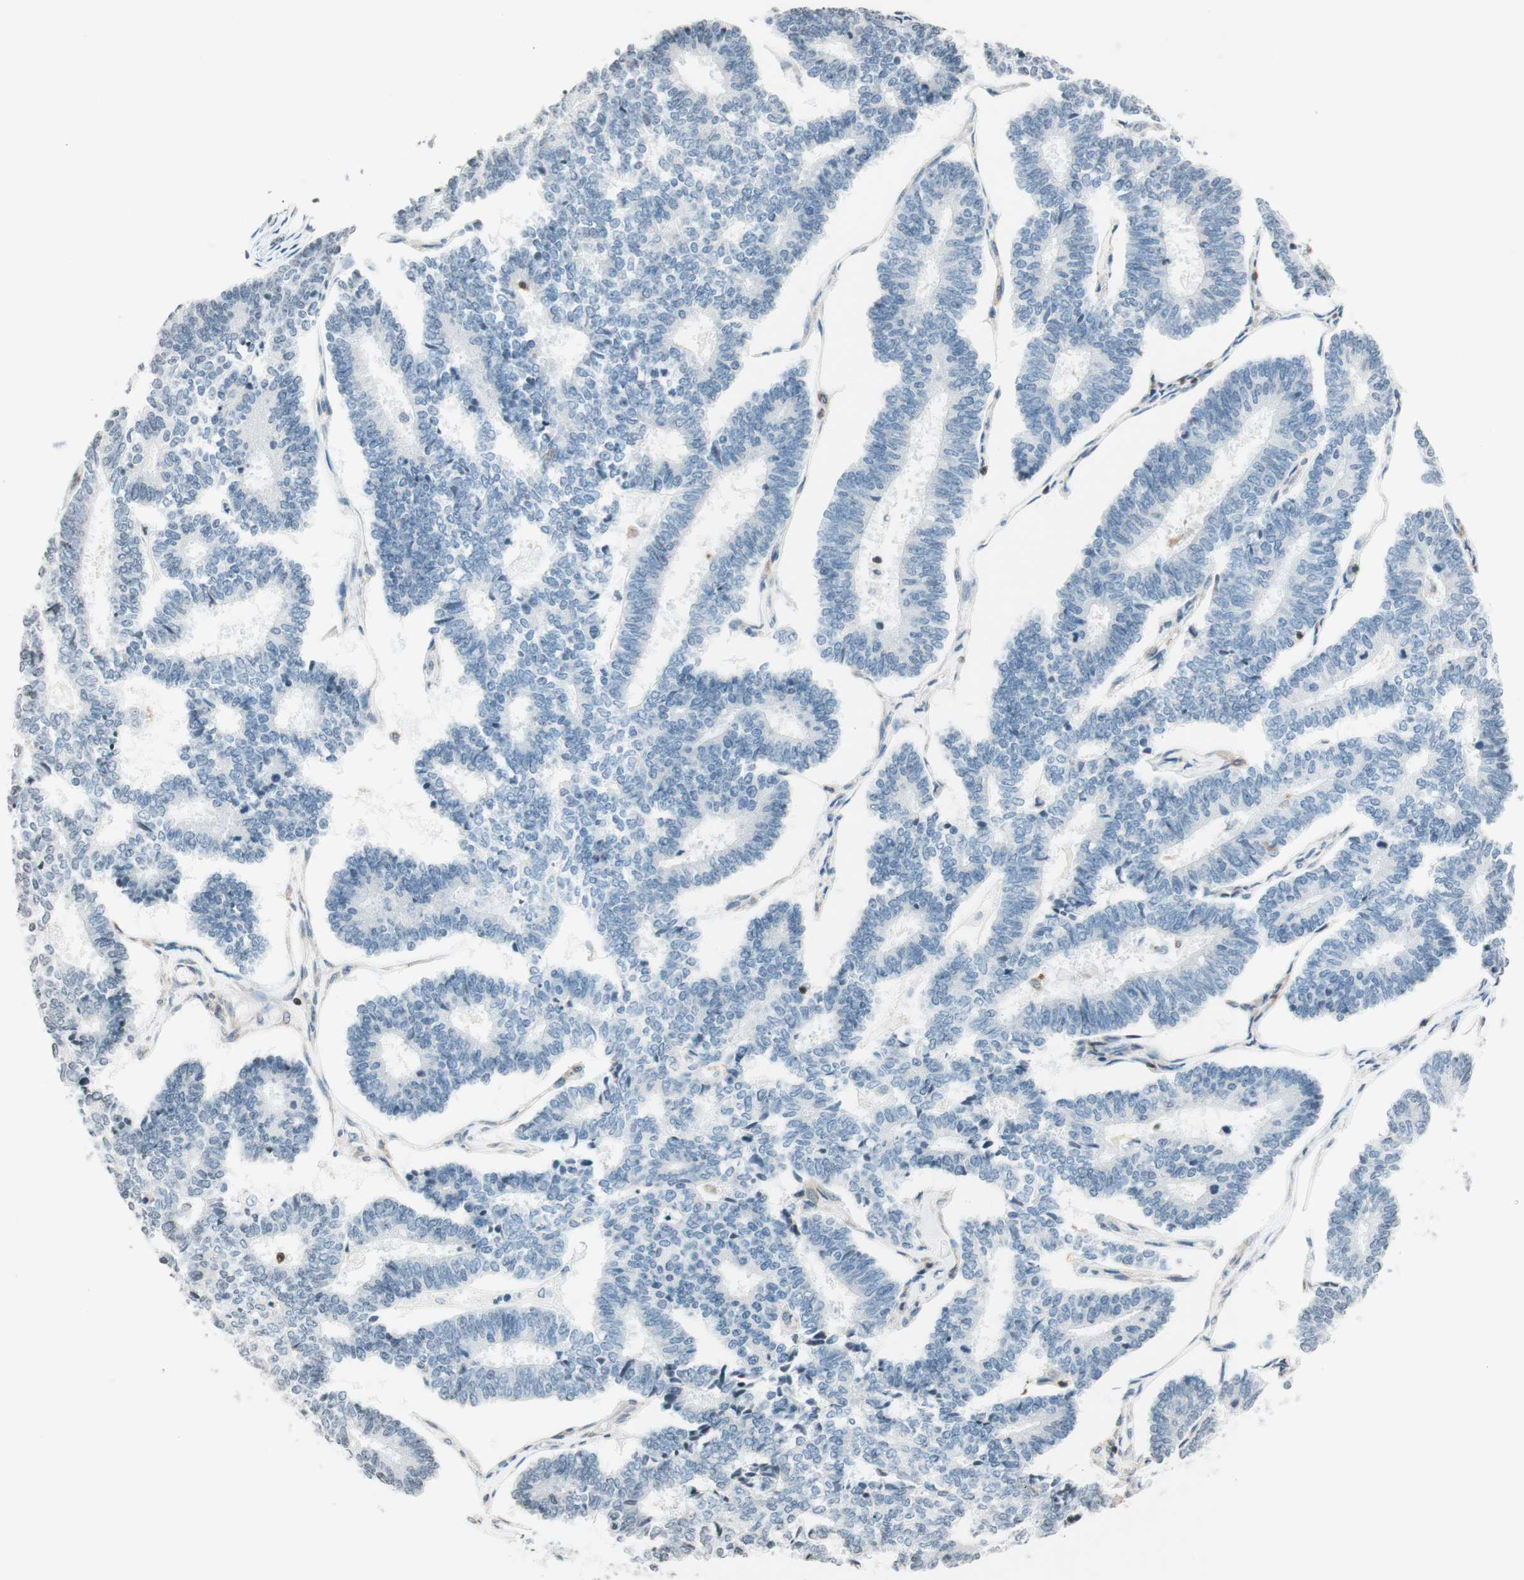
{"staining": {"intensity": "negative", "quantity": "none", "location": "none"}, "tissue": "endometrial cancer", "cell_type": "Tumor cells", "image_type": "cancer", "snomed": [{"axis": "morphology", "description": "Adenocarcinoma, NOS"}, {"axis": "topography", "description": "Endometrium"}], "caption": "Protein analysis of adenocarcinoma (endometrial) displays no significant positivity in tumor cells.", "gene": "WIPF1", "patient": {"sex": "female", "age": 70}}